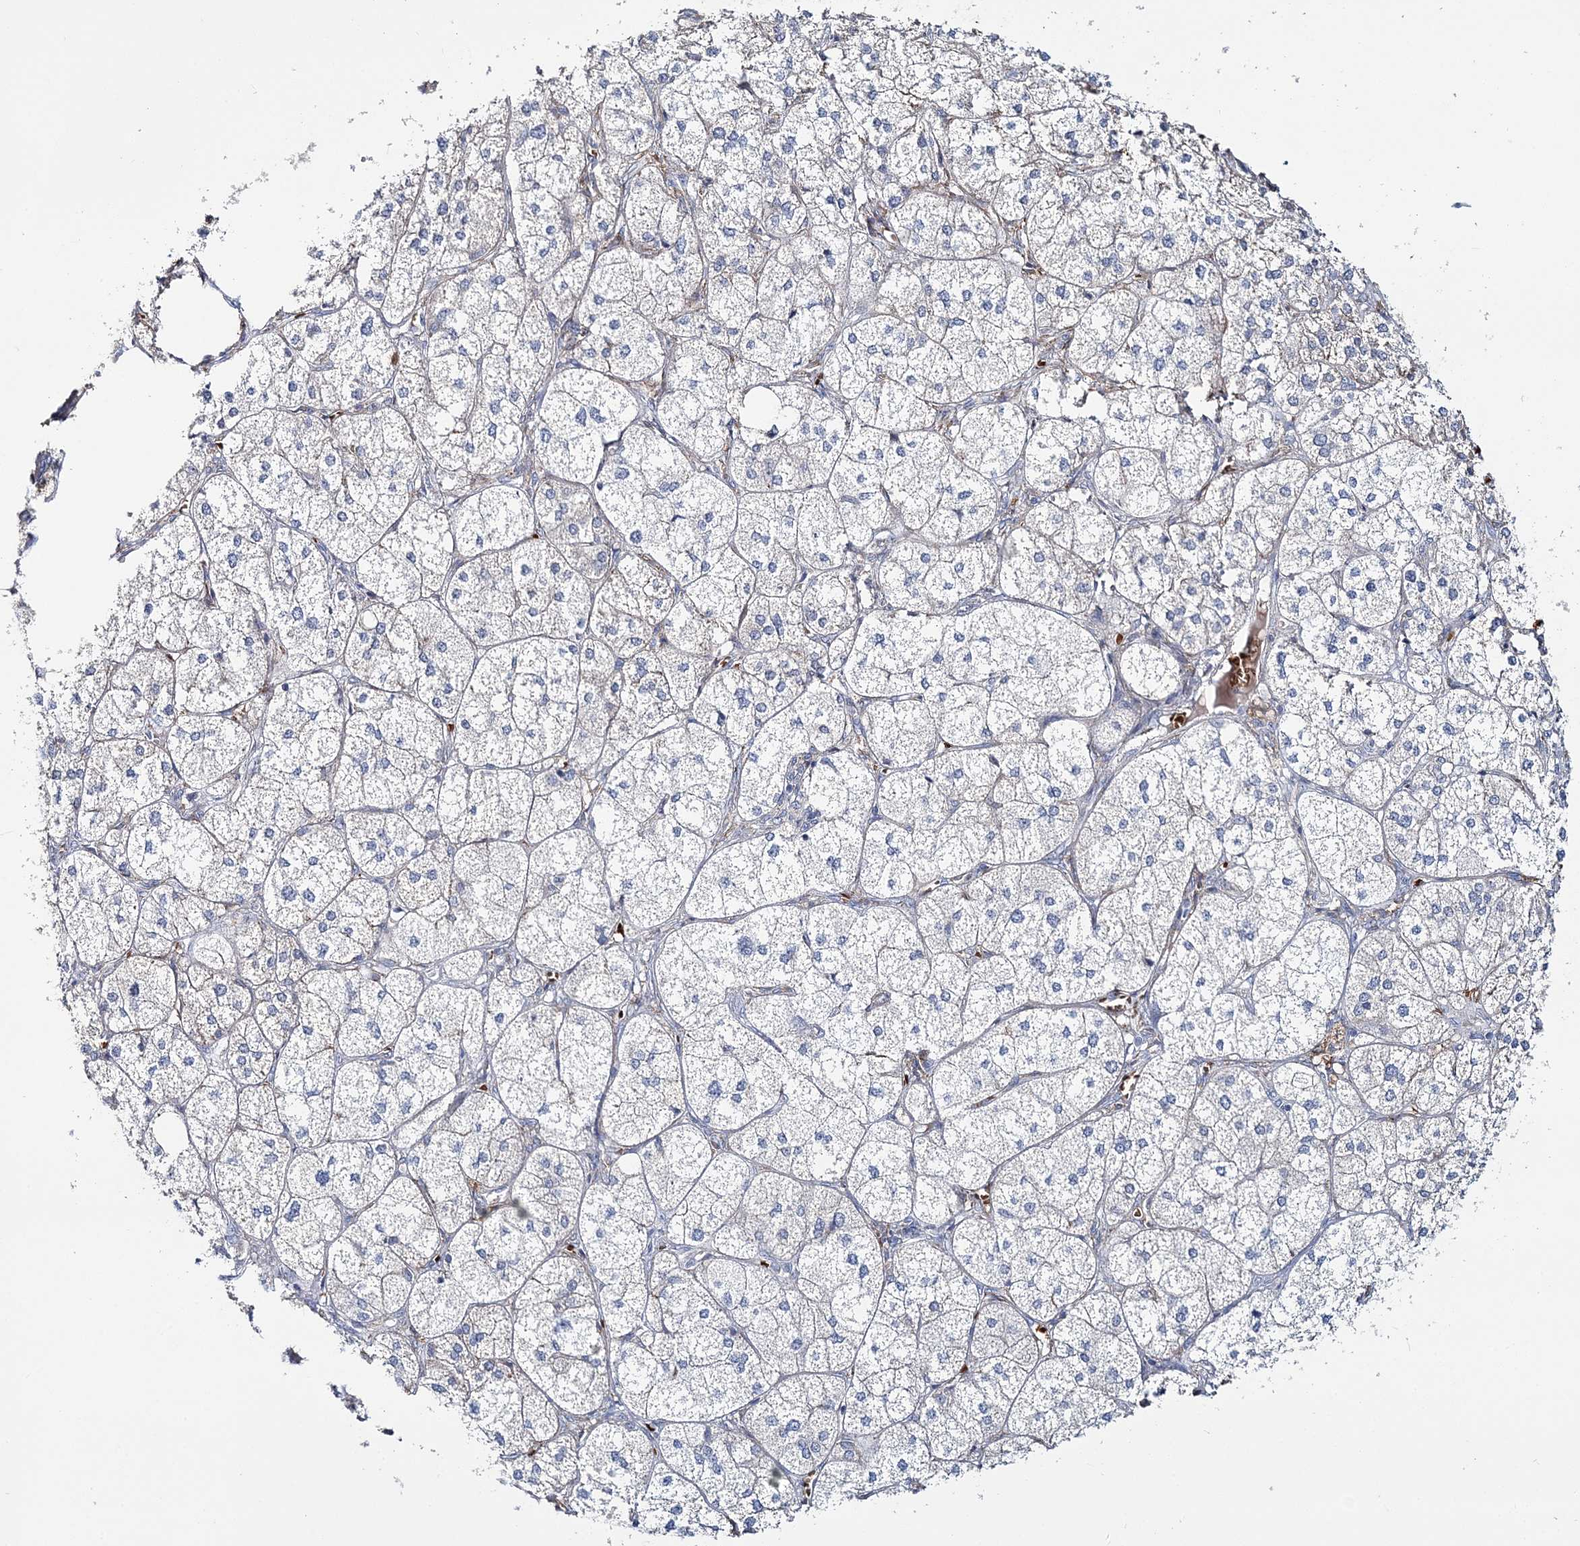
{"staining": {"intensity": "weak", "quantity": "<25%", "location": "cytoplasmic/membranous"}, "tissue": "adrenal gland", "cell_type": "Glandular cells", "image_type": "normal", "snomed": [{"axis": "morphology", "description": "Normal tissue, NOS"}, {"axis": "topography", "description": "Adrenal gland"}], "caption": "Adrenal gland was stained to show a protein in brown. There is no significant expression in glandular cells. (Stains: DAB (3,3'-diaminobenzidine) IHC with hematoxylin counter stain, Microscopy: brightfield microscopy at high magnification).", "gene": "ATP11B", "patient": {"sex": "female", "age": 61}}